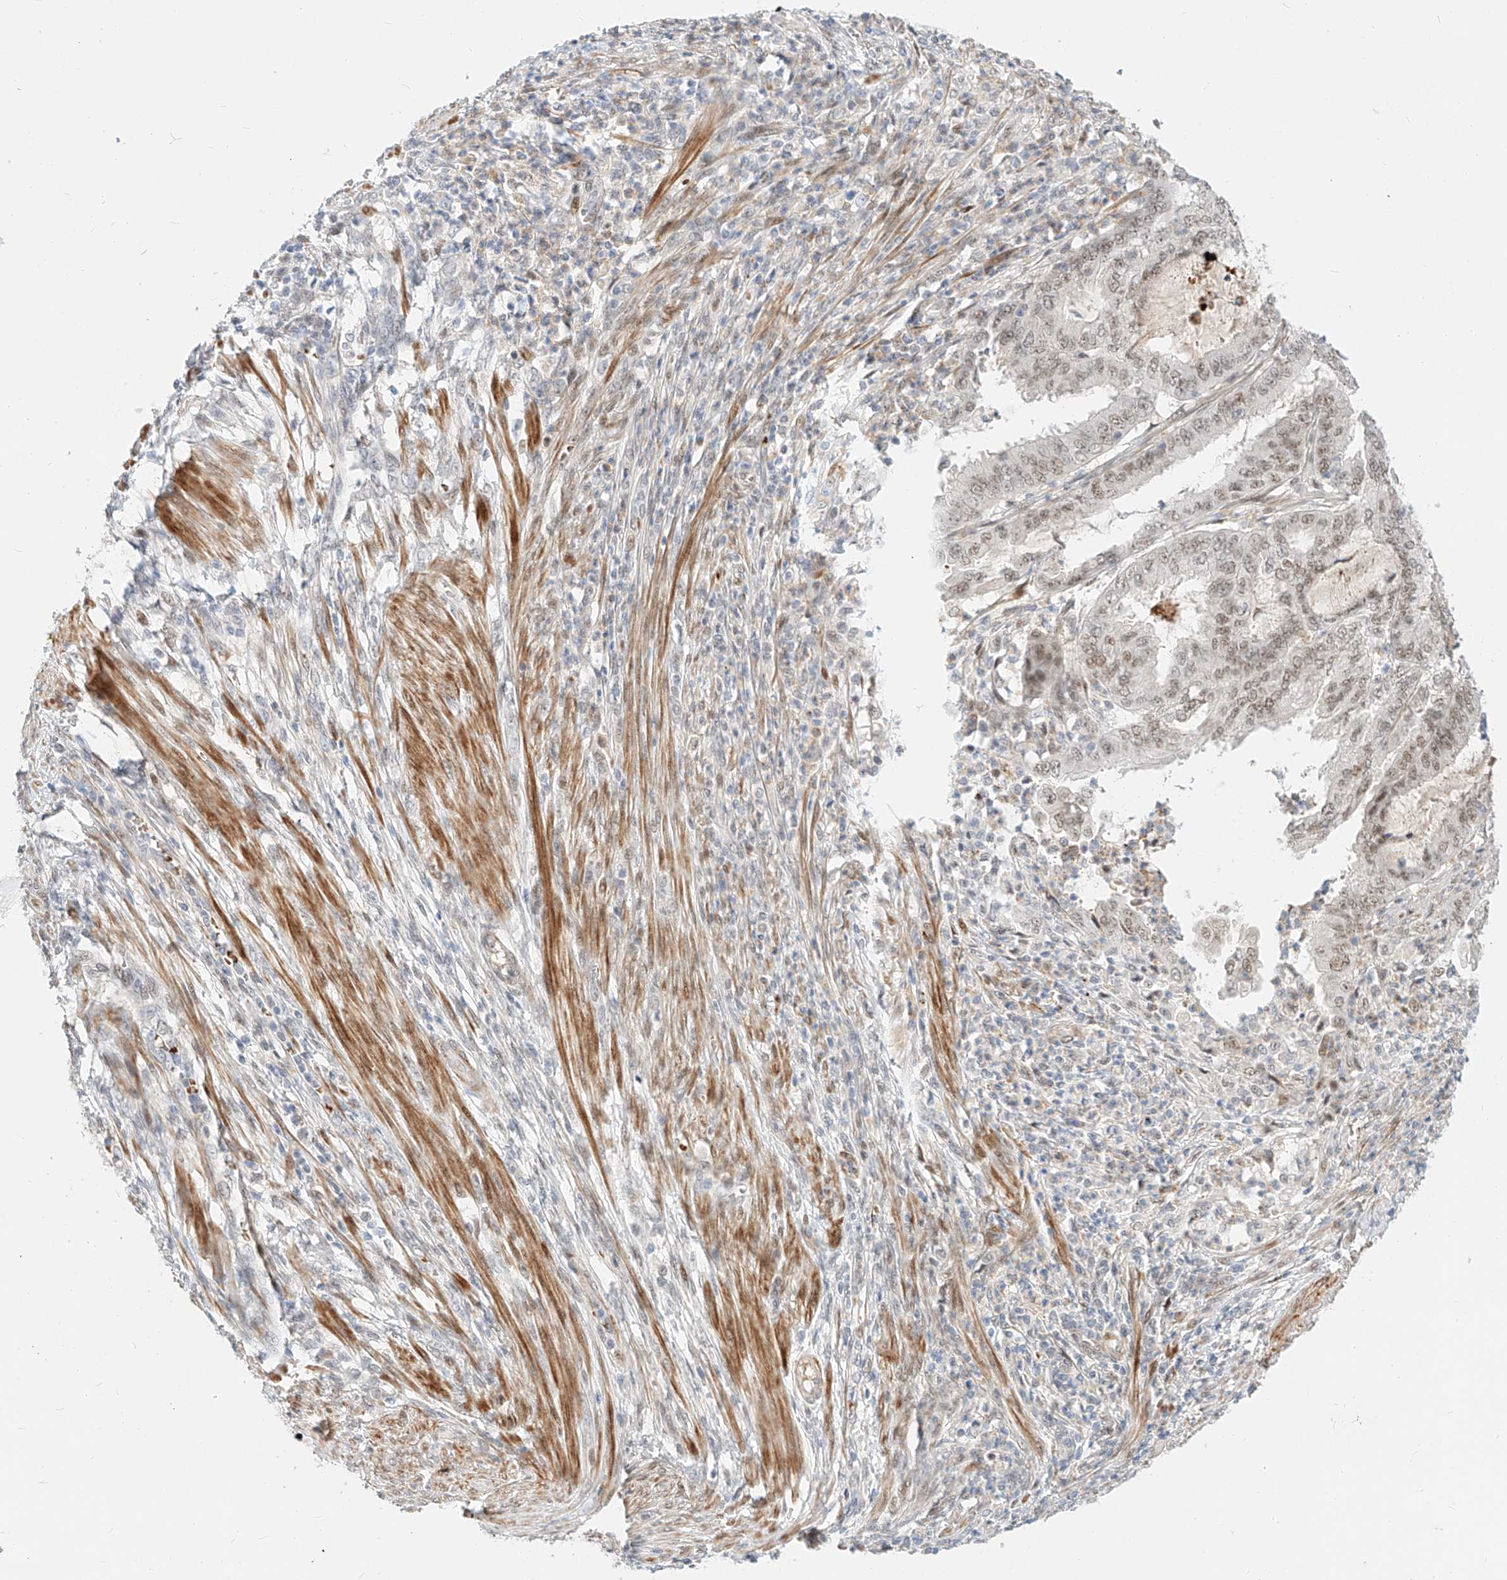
{"staining": {"intensity": "weak", "quantity": ">75%", "location": "nuclear"}, "tissue": "endometrial cancer", "cell_type": "Tumor cells", "image_type": "cancer", "snomed": [{"axis": "morphology", "description": "Adenocarcinoma, NOS"}, {"axis": "topography", "description": "Endometrium"}], "caption": "Immunohistochemistry micrograph of endometrial cancer stained for a protein (brown), which exhibits low levels of weak nuclear staining in about >75% of tumor cells.", "gene": "CBX8", "patient": {"sex": "female", "age": 51}}